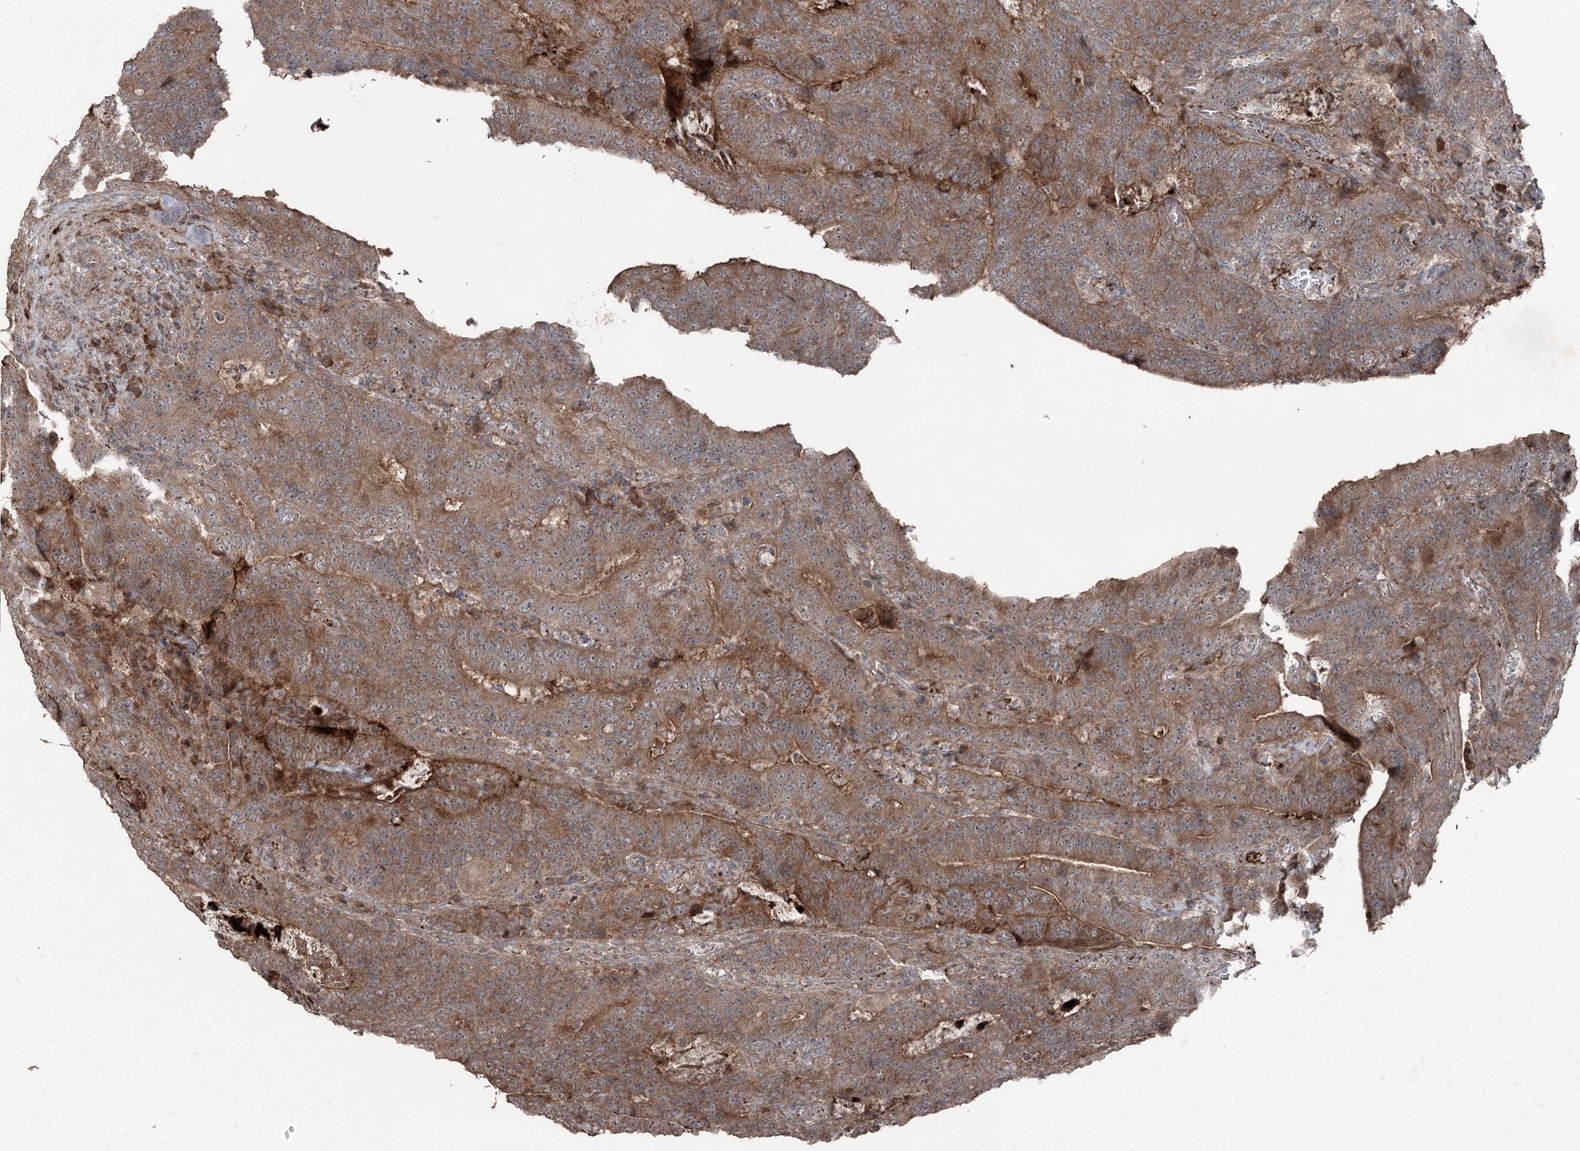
{"staining": {"intensity": "moderate", "quantity": ">75%", "location": "cytoplasmic/membranous"}, "tissue": "colorectal cancer", "cell_type": "Tumor cells", "image_type": "cancer", "snomed": [{"axis": "morphology", "description": "Normal tissue, NOS"}, {"axis": "morphology", "description": "Adenocarcinoma, NOS"}, {"axis": "topography", "description": "Colon"}], "caption": "Immunohistochemical staining of human colorectal cancer exhibits moderate cytoplasmic/membranous protein expression in approximately >75% of tumor cells. (DAB (3,3'-diaminobenzidine) IHC, brown staining for protein, blue staining for nuclei).", "gene": "MAPK8IP2", "patient": {"sex": "female", "age": 75}}